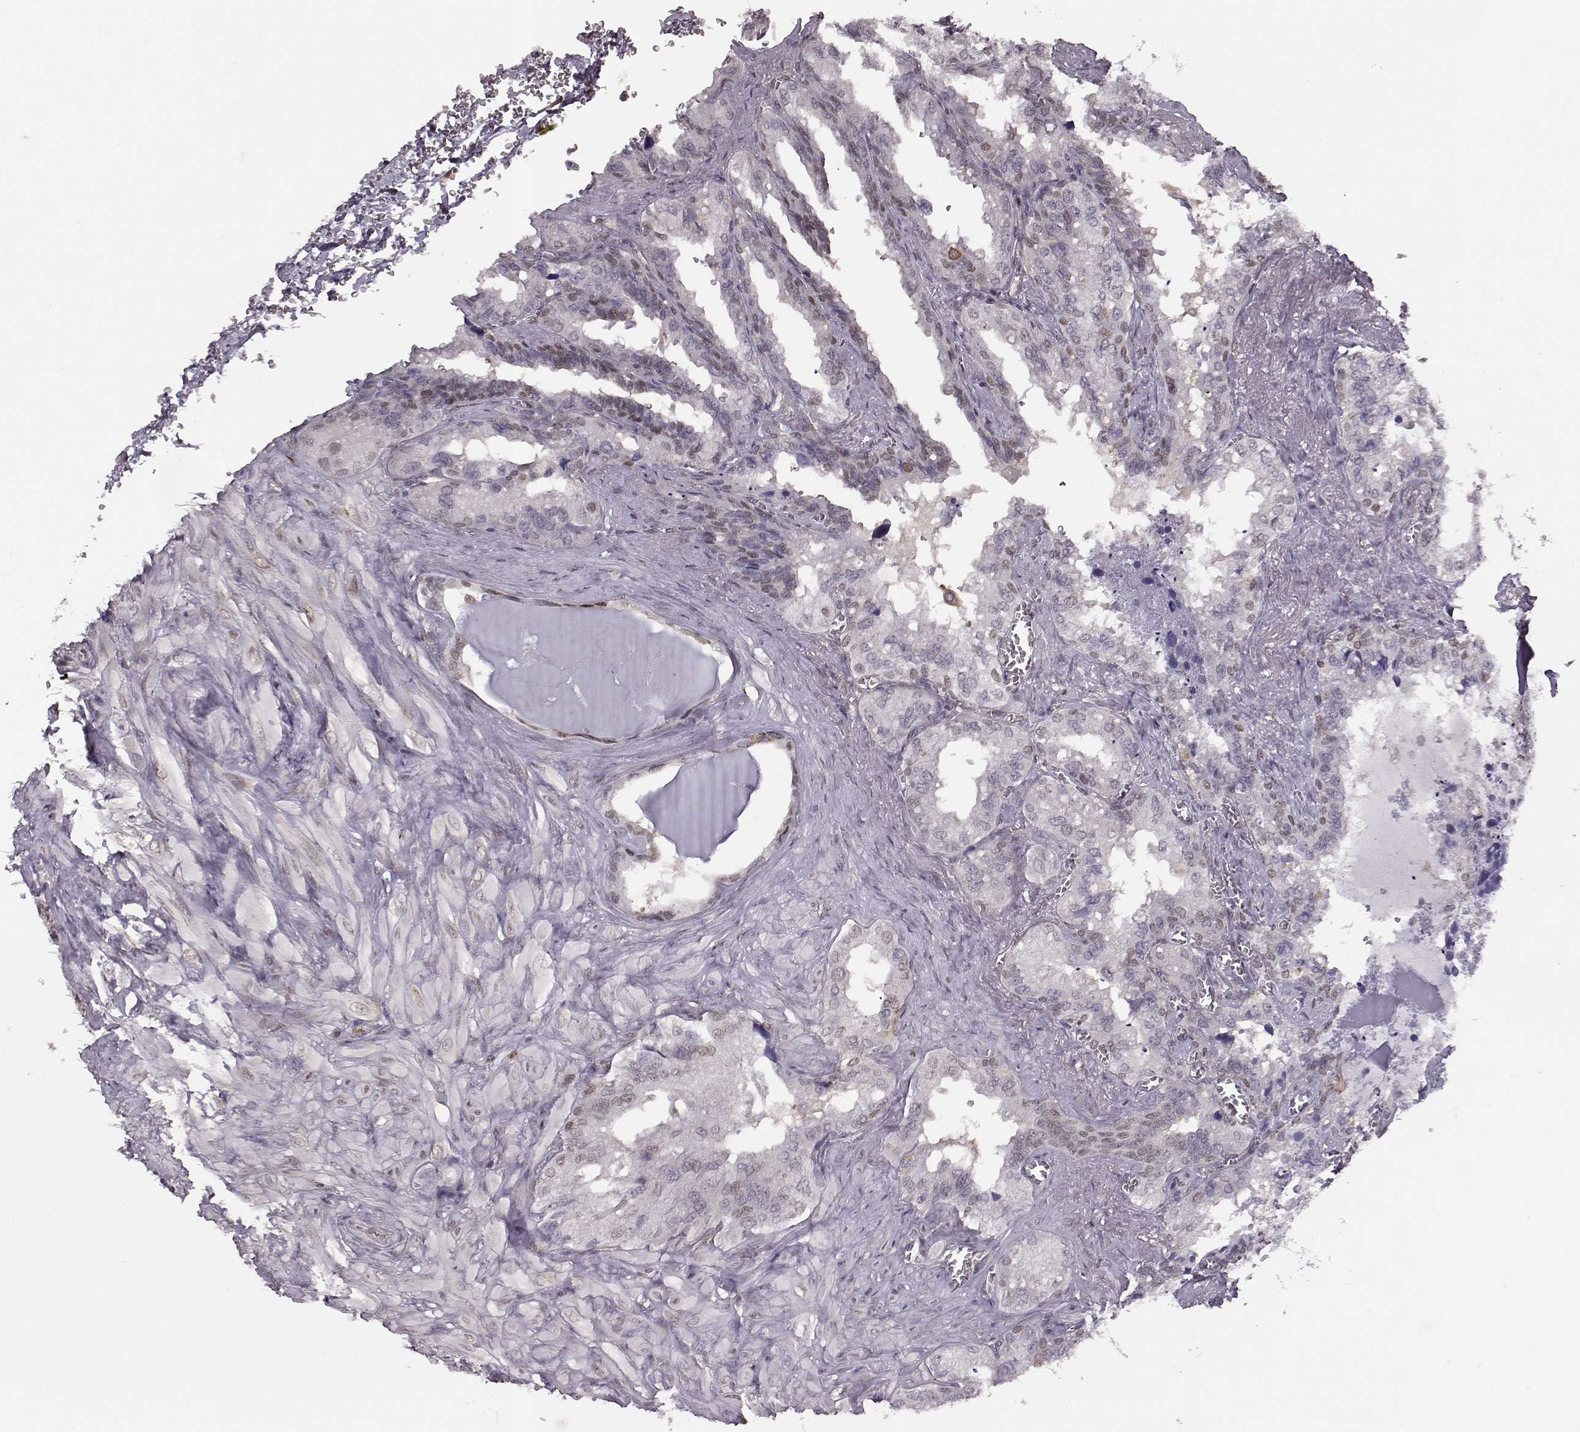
{"staining": {"intensity": "weak", "quantity": "25%-75%", "location": "nuclear"}, "tissue": "seminal vesicle", "cell_type": "Glandular cells", "image_type": "normal", "snomed": [{"axis": "morphology", "description": "Normal tissue, NOS"}, {"axis": "topography", "description": "Seminal veicle"}], "caption": "Glandular cells demonstrate weak nuclear expression in about 25%-75% of cells in unremarkable seminal vesicle.", "gene": "KLF6", "patient": {"sex": "male", "age": 72}}